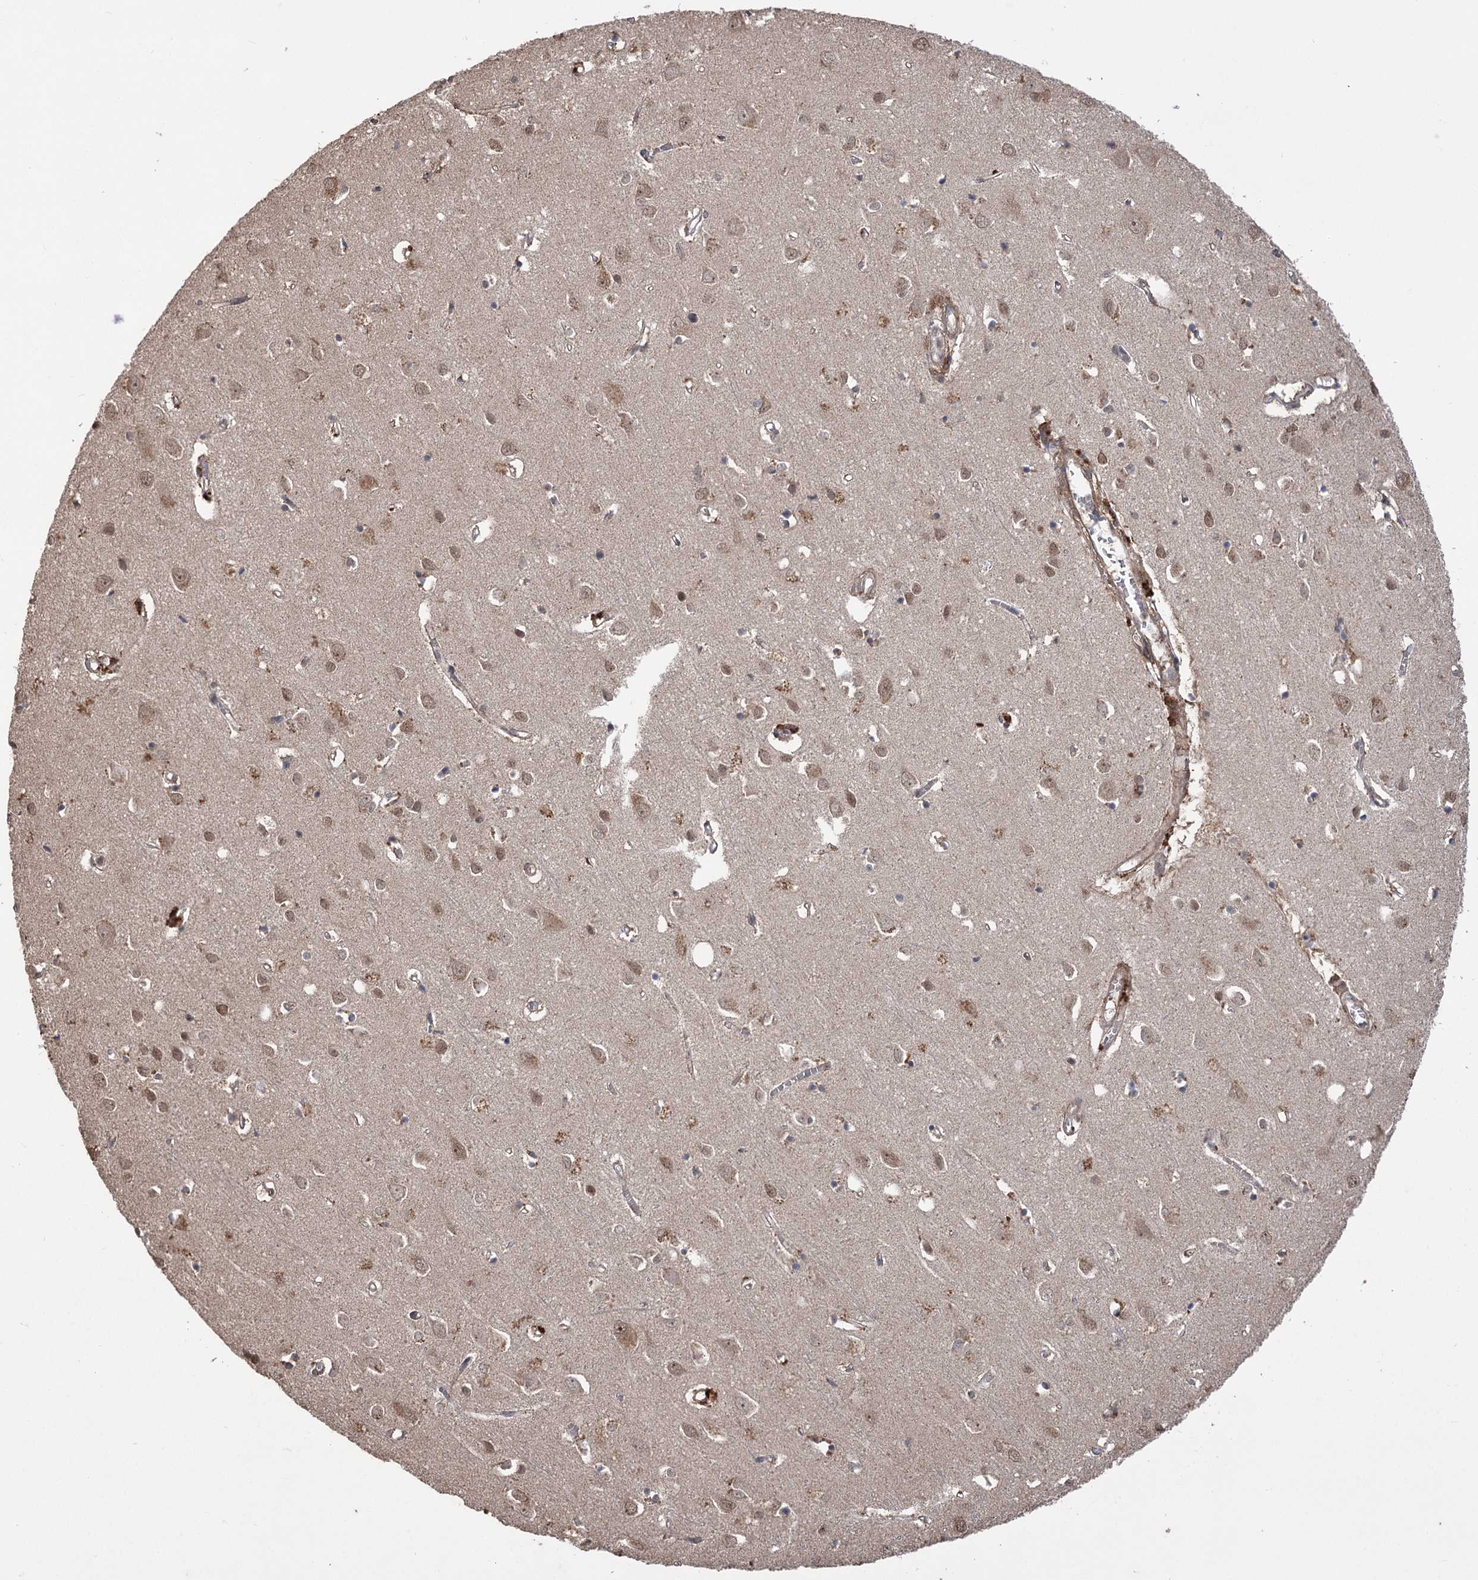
{"staining": {"intensity": "moderate", "quantity": ">75%", "location": "cytoplasmic/membranous,nuclear"}, "tissue": "cerebral cortex", "cell_type": "Endothelial cells", "image_type": "normal", "snomed": [{"axis": "morphology", "description": "Normal tissue, NOS"}, {"axis": "topography", "description": "Cerebral cortex"}], "caption": "Approximately >75% of endothelial cells in normal human cerebral cortex exhibit moderate cytoplasmic/membranous,nuclear protein positivity as visualized by brown immunohistochemical staining.", "gene": "TENM2", "patient": {"sex": "female", "age": 64}}